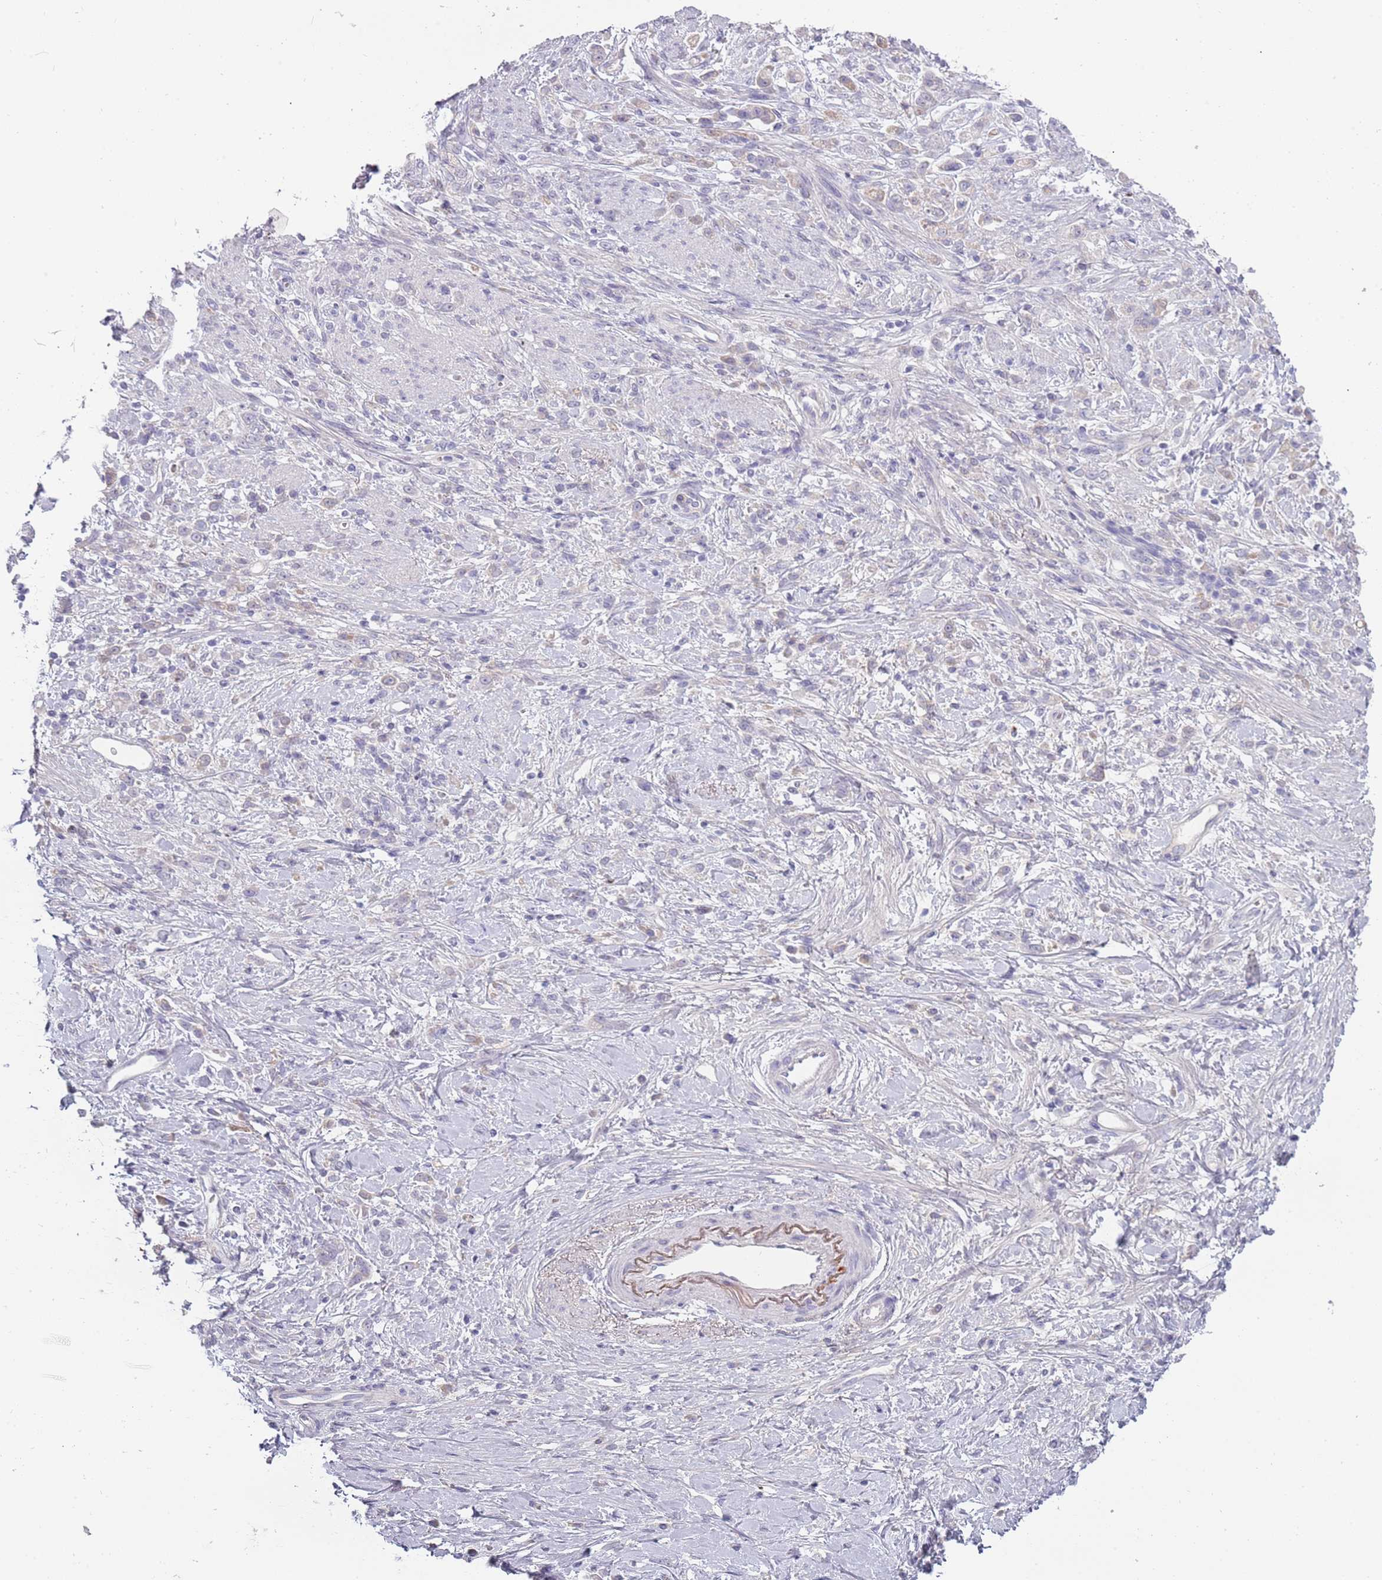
{"staining": {"intensity": "moderate", "quantity": "<25%", "location": "cytoplasmic/membranous"}, "tissue": "stomach cancer", "cell_type": "Tumor cells", "image_type": "cancer", "snomed": [{"axis": "morphology", "description": "Adenocarcinoma, NOS"}, {"axis": "topography", "description": "Stomach"}], "caption": "Human stomach cancer stained with a brown dye displays moderate cytoplasmic/membranous positive expression in approximately <25% of tumor cells.", "gene": "TNFRSF6B", "patient": {"sex": "female", "age": 60}}